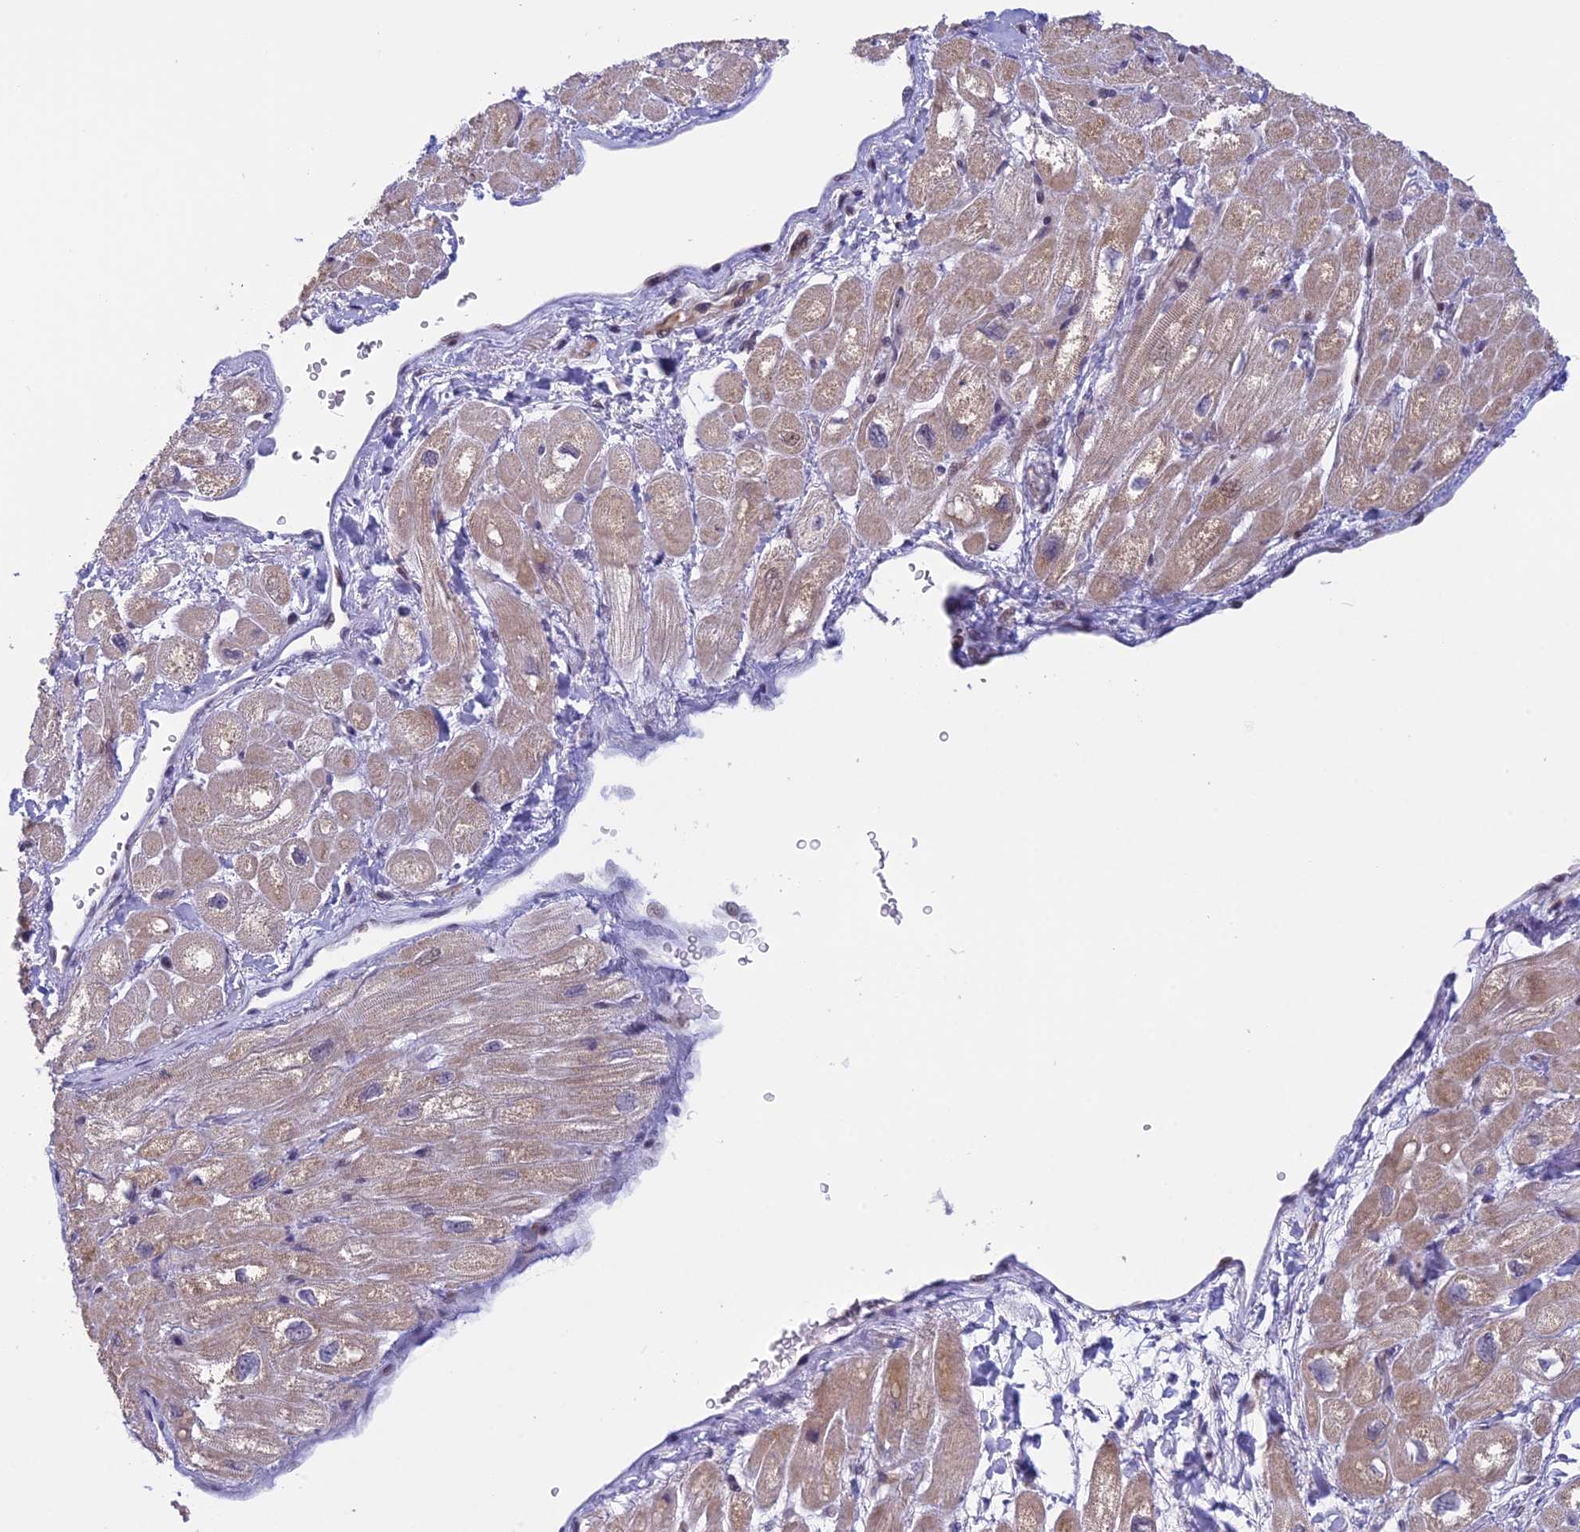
{"staining": {"intensity": "weak", "quantity": ">75%", "location": "cytoplasmic/membranous"}, "tissue": "heart muscle", "cell_type": "Cardiomyocytes", "image_type": "normal", "snomed": [{"axis": "morphology", "description": "Normal tissue, NOS"}, {"axis": "topography", "description": "Heart"}], "caption": "Immunohistochemical staining of normal heart muscle exhibits >75% levels of weak cytoplasmic/membranous protein positivity in about >75% of cardiomyocytes.", "gene": "CORO2A", "patient": {"sex": "male", "age": 65}}